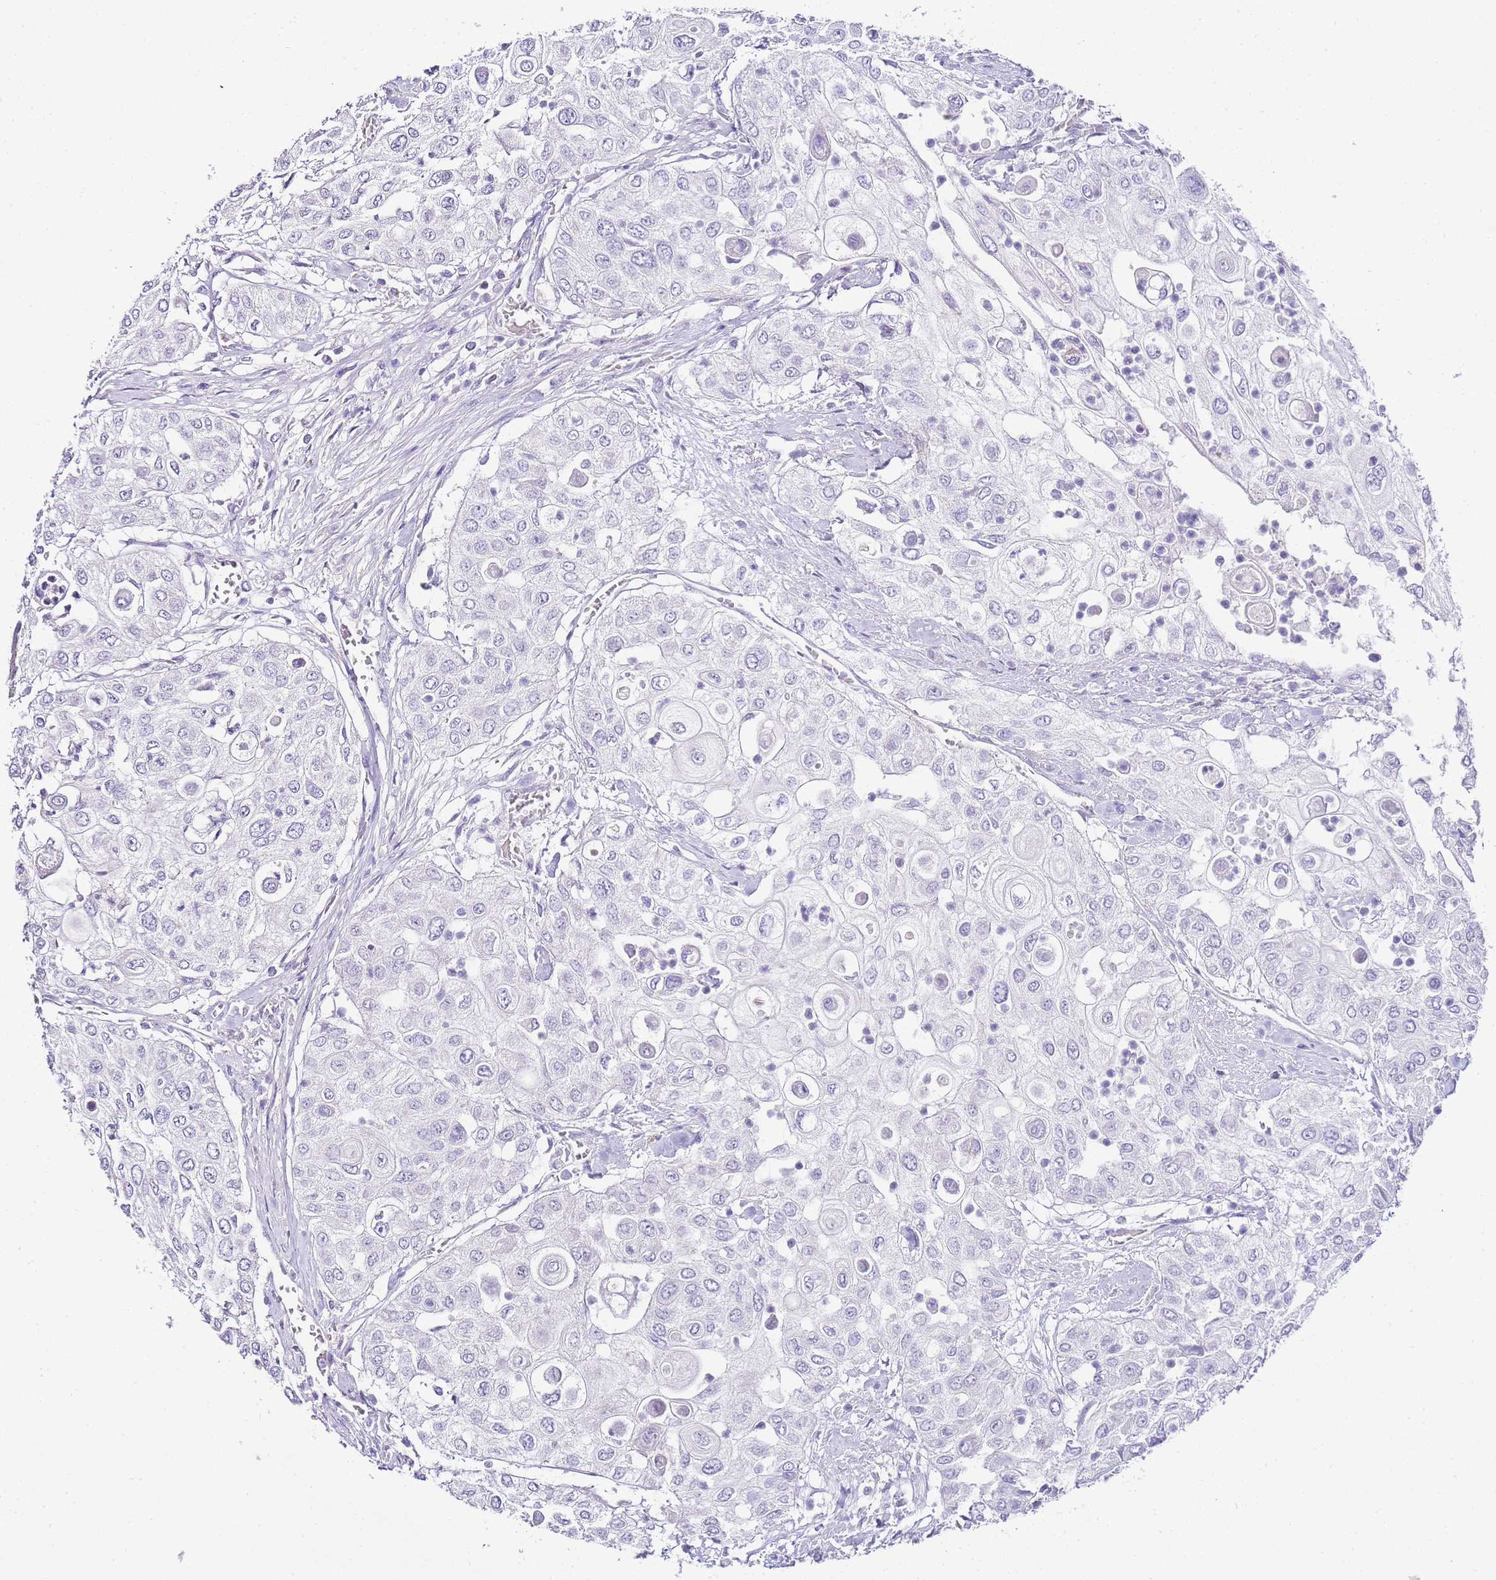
{"staining": {"intensity": "negative", "quantity": "none", "location": "none"}, "tissue": "urothelial cancer", "cell_type": "Tumor cells", "image_type": "cancer", "snomed": [{"axis": "morphology", "description": "Urothelial carcinoma, High grade"}, {"axis": "topography", "description": "Urinary bladder"}], "caption": "High magnification brightfield microscopy of urothelial carcinoma (high-grade) stained with DAB (brown) and counterstained with hematoxylin (blue): tumor cells show no significant positivity.", "gene": "DPP4", "patient": {"sex": "female", "age": 79}}